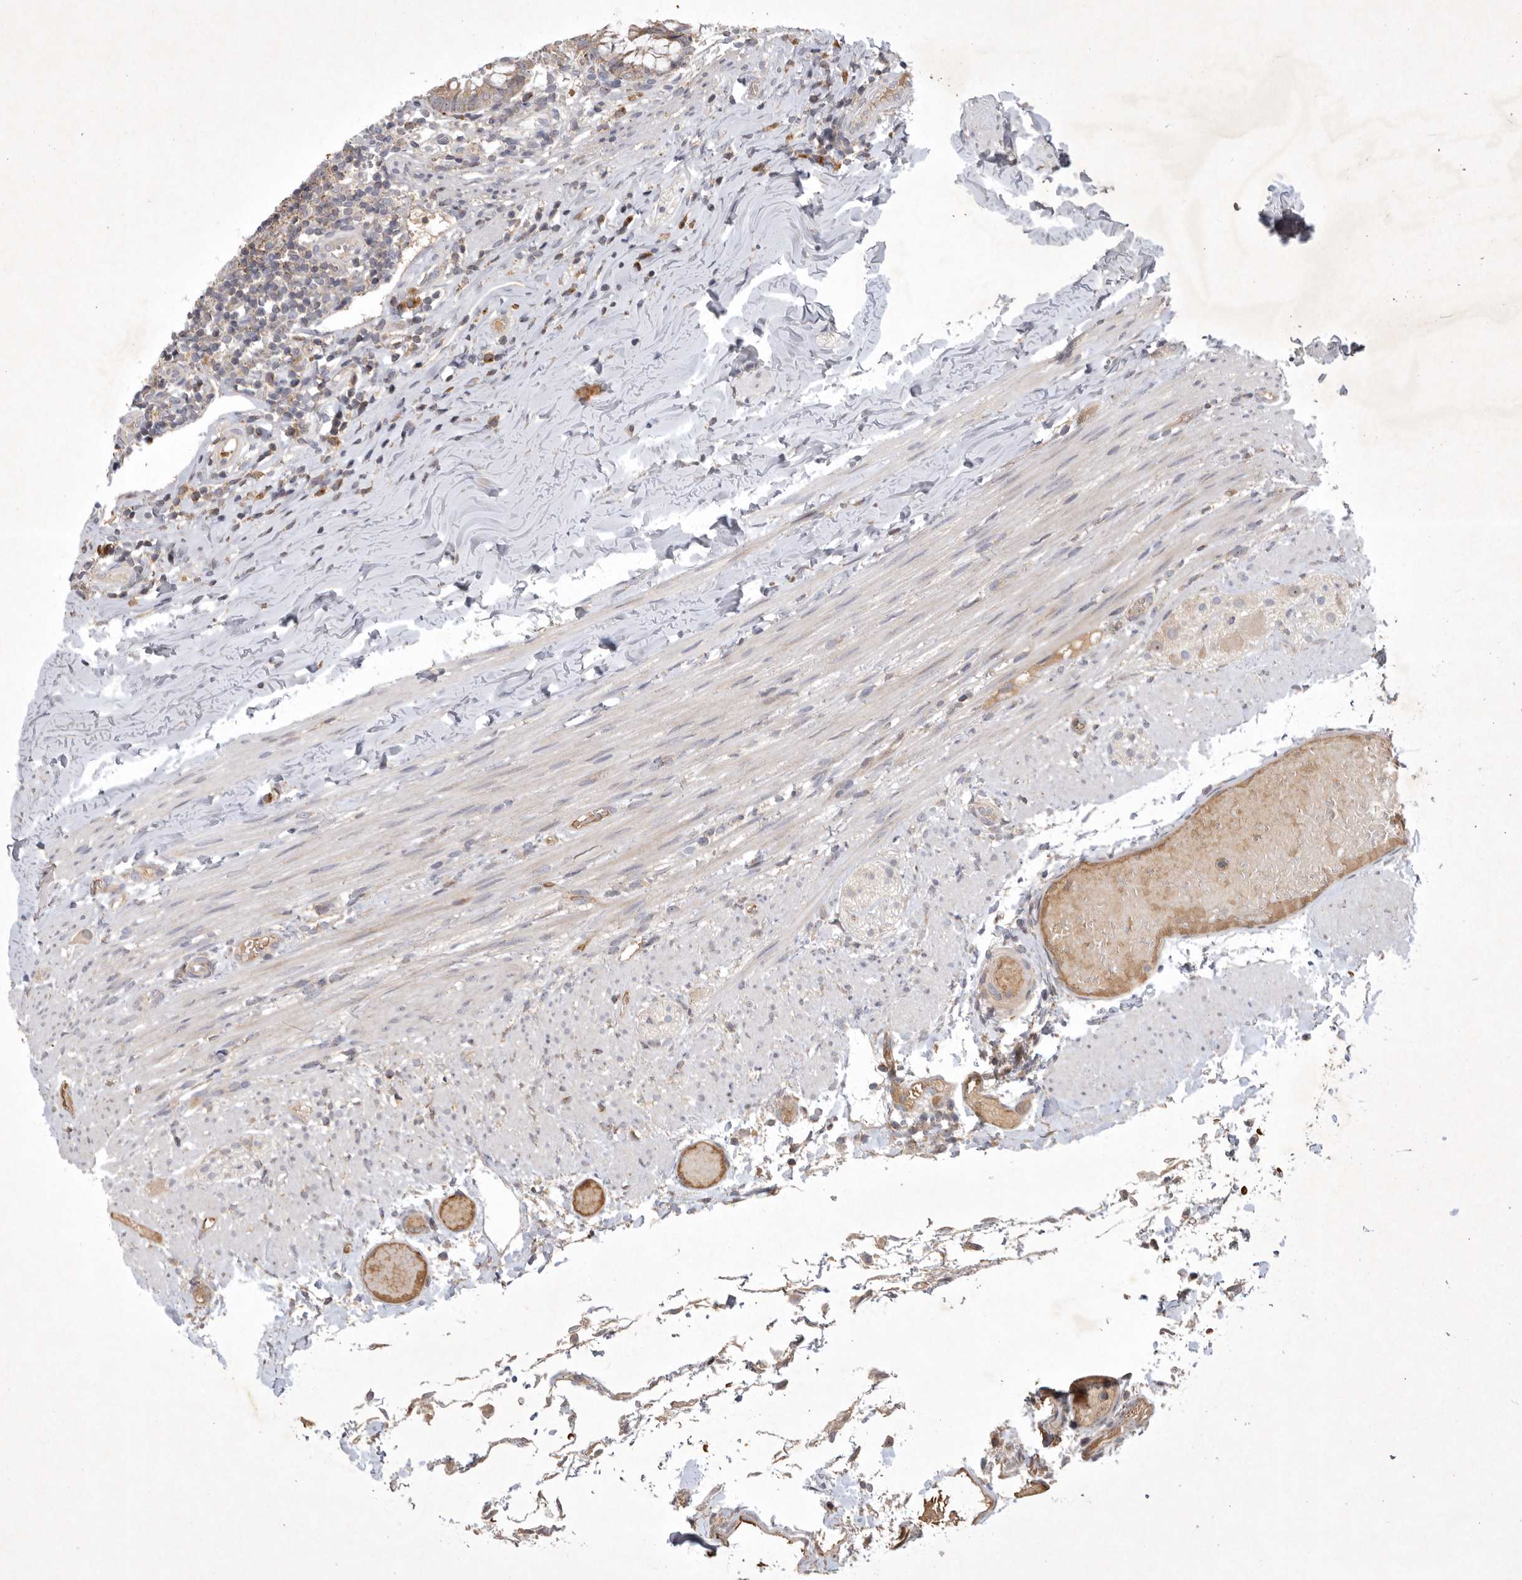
{"staining": {"intensity": "weak", "quantity": ">75%", "location": "cytoplasmic/membranous"}, "tissue": "appendix", "cell_type": "Glandular cells", "image_type": "normal", "snomed": [{"axis": "morphology", "description": "Normal tissue, NOS"}, {"axis": "topography", "description": "Appendix"}], "caption": "DAB immunohistochemical staining of unremarkable appendix shows weak cytoplasmic/membranous protein expression in approximately >75% of glandular cells.", "gene": "KIF2B", "patient": {"sex": "male", "age": 8}}